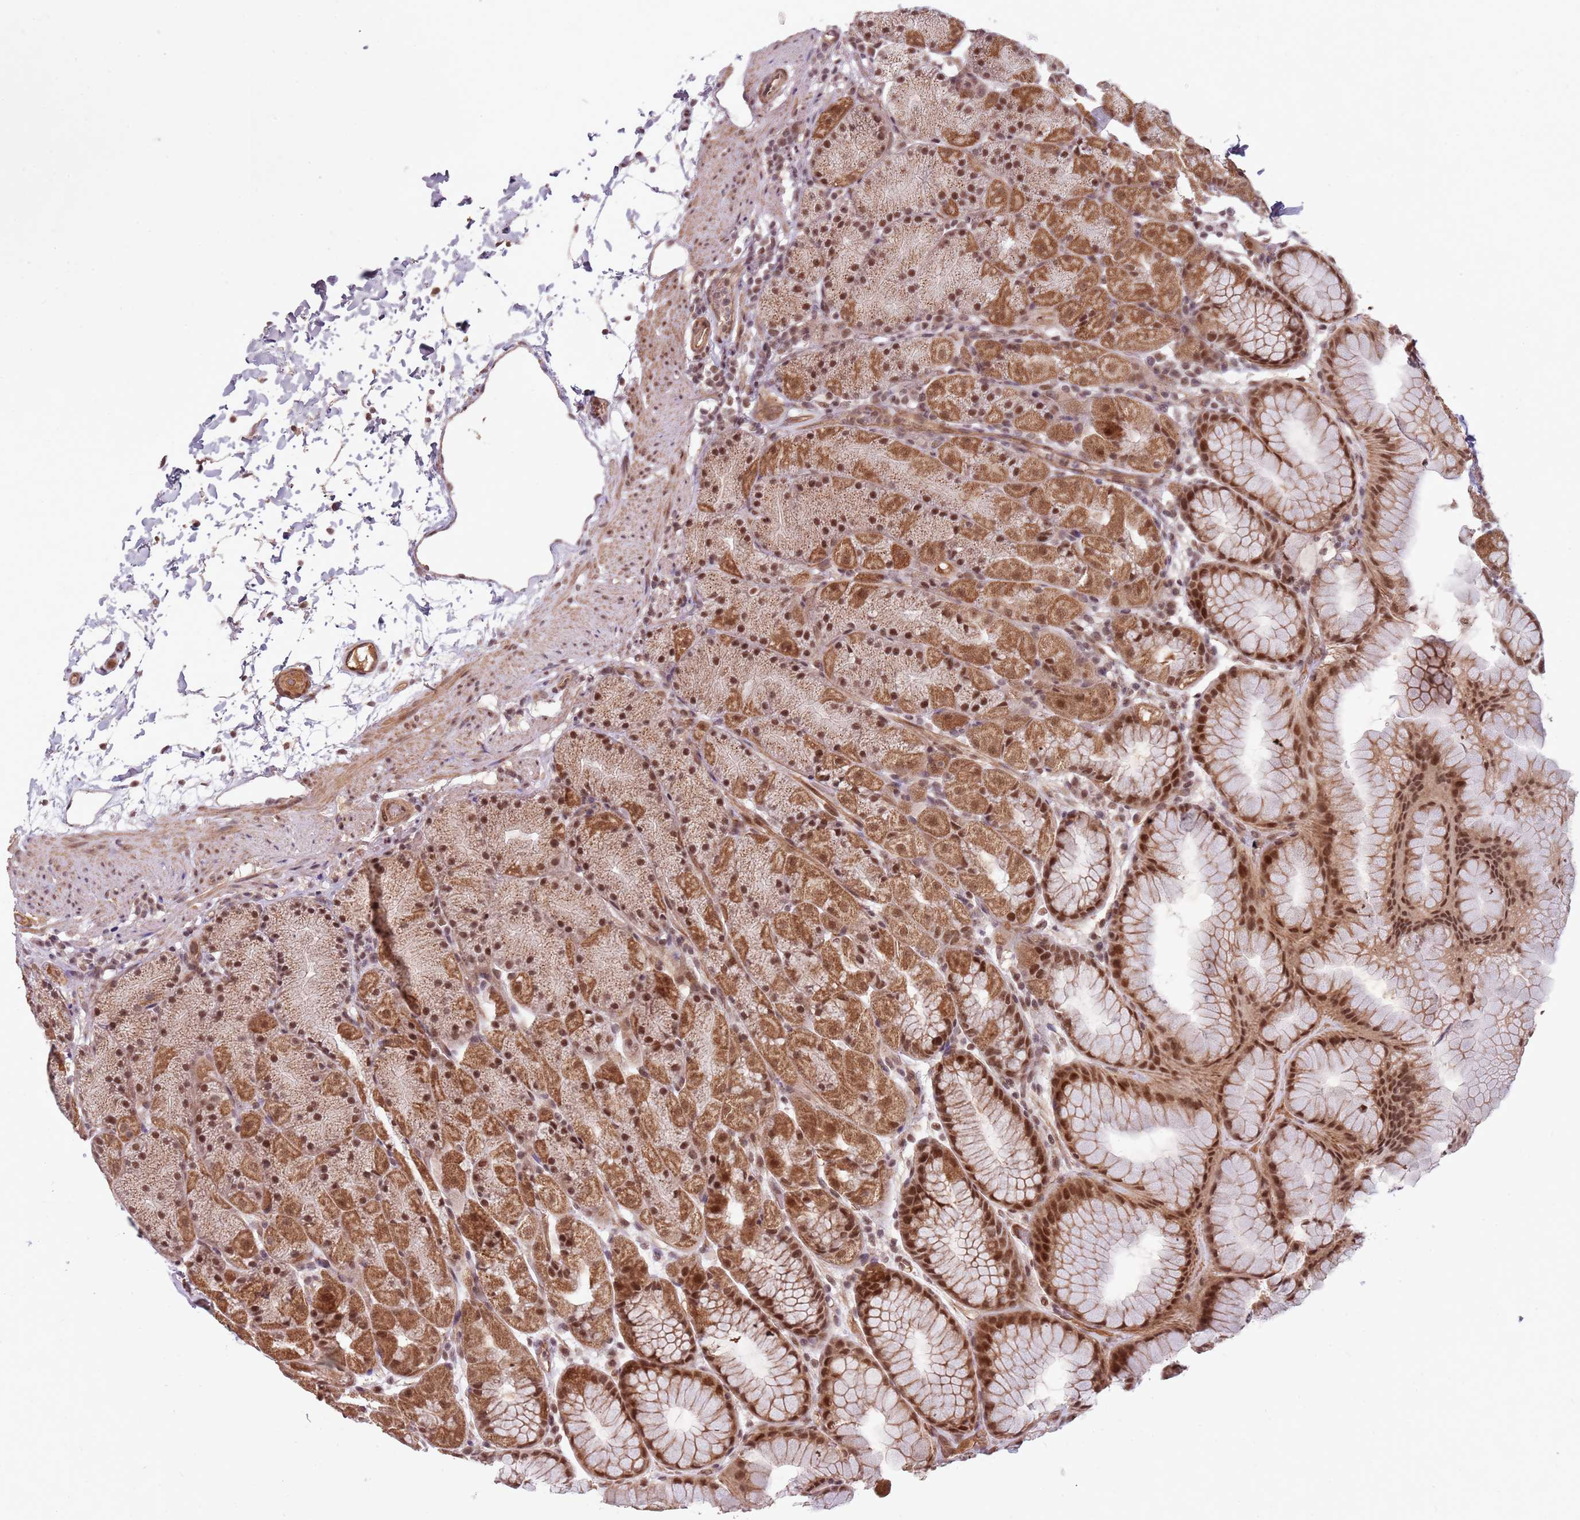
{"staining": {"intensity": "strong", "quantity": ">75%", "location": "cytoplasmic/membranous,nuclear"}, "tissue": "stomach", "cell_type": "Glandular cells", "image_type": "normal", "snomed": [{"axis": "morphology", "description": "Normal tissue, NOS"}, {"axis": "topography", "description": "Stomach, upper"}, {"axis": "topography", "description": "Stomach, lower"}], "caption": "The photomicrograph shows immunohistochemical staining of unremarkable stomach. There is strong cytoplasmic/membranous,nuclear positivity is identified in approximately >75% of glandular cells.", "gene": "SUDS3", "patient": {"sex": "male", "age": 67}}